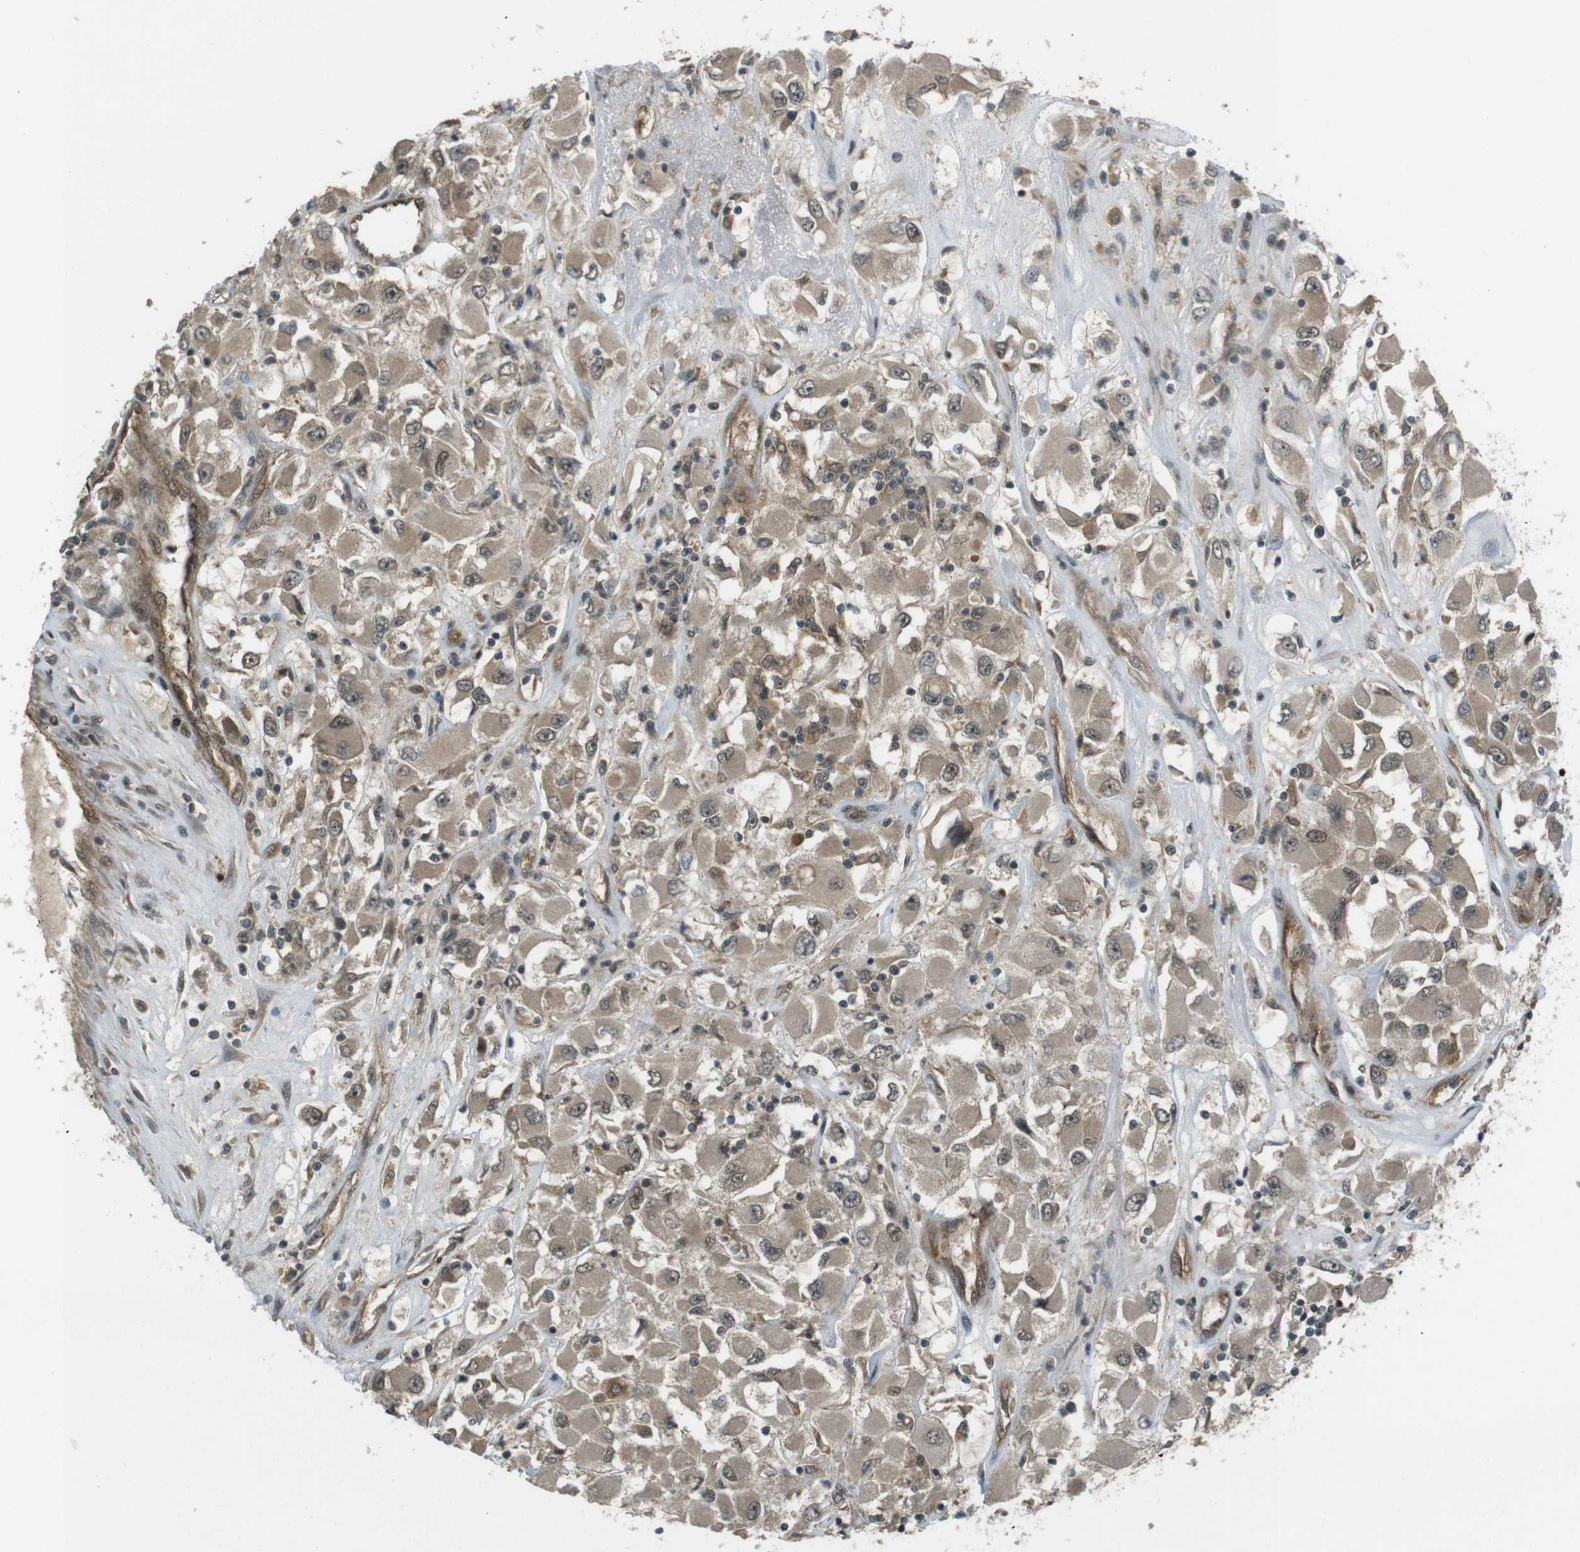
{"staining": {"intensity": "moderate", "quantity": ">75%", "location": "cytoplasmic/membranous,nuclear"}, "tissue": "renal cancer", "cell_type": "Tumor cells", "image_type": "cancer", "snomed": [{"axis": "morphology", "description": "Adenocarcinoma, NOS"}, {"axis": "topography", "description": "Kidney"}], "caption": "Immunohistochemical staining of renal cancer reveals medium levels of moderate cytoplasmic/membranous and nuclear protein expression in approximately >75% of tumor cells.", "gene": "TIAM2", "patient": {"sex": "female", "age": 52}}